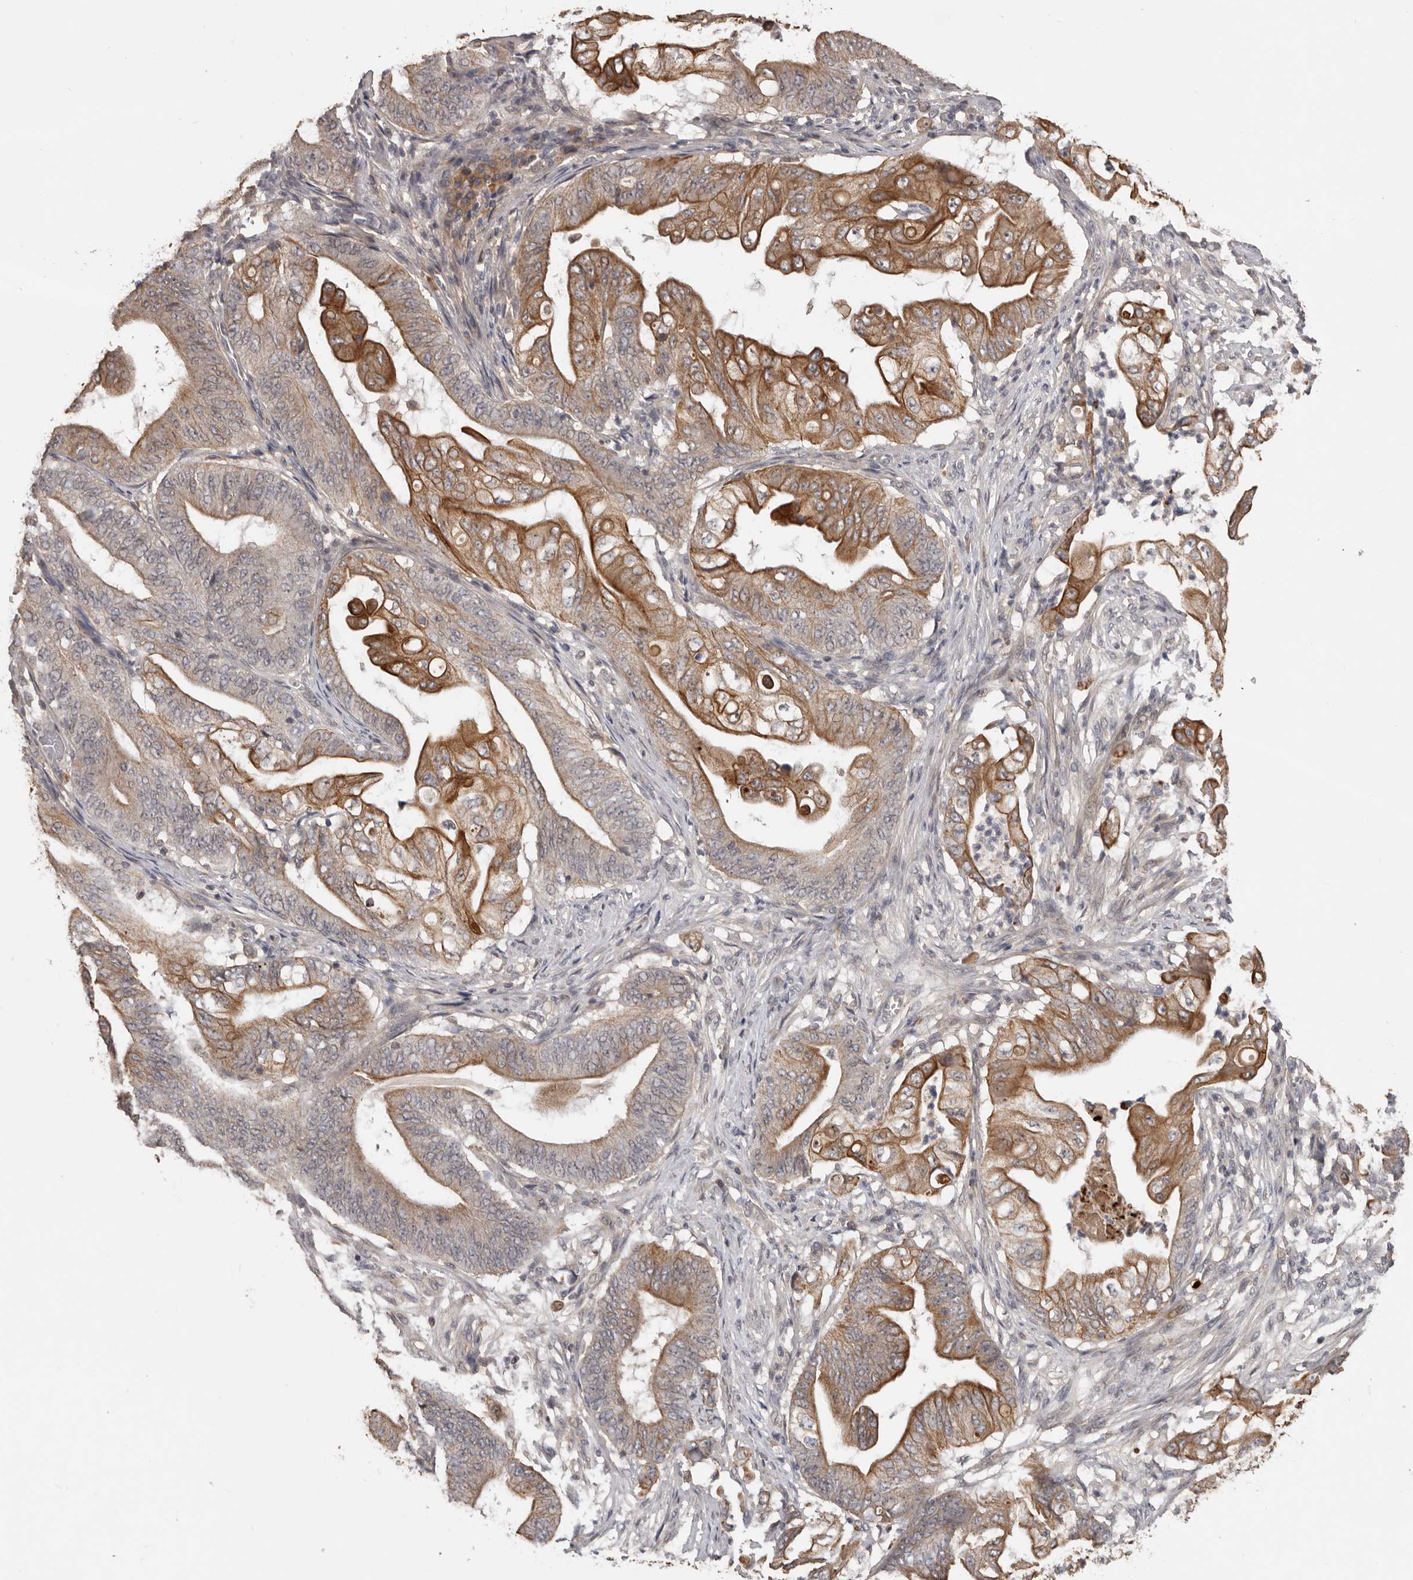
{"staining": {"intensity": "strong", "quantity": "25%-75%", "location": "cytoplasmic/membranous"}, "tissue": "stomach cancer", "cell_type": "Tumor cells", "image_type": "cancer", "snomed": [{"axis": "morphology", "description": "Adenocarcinoma, NOS"}, {"axis": "topography", "description": "Stomach"}], "caption": "The micrograph shows immunohistochemical staining of stomach adenocarcinoma. There is strong cytoplasmic/membranous positivity is seen in about 25%-75% of tumor cells.", "gene": "NMUR1", "patient": {"sex": "female", "age": 73}}